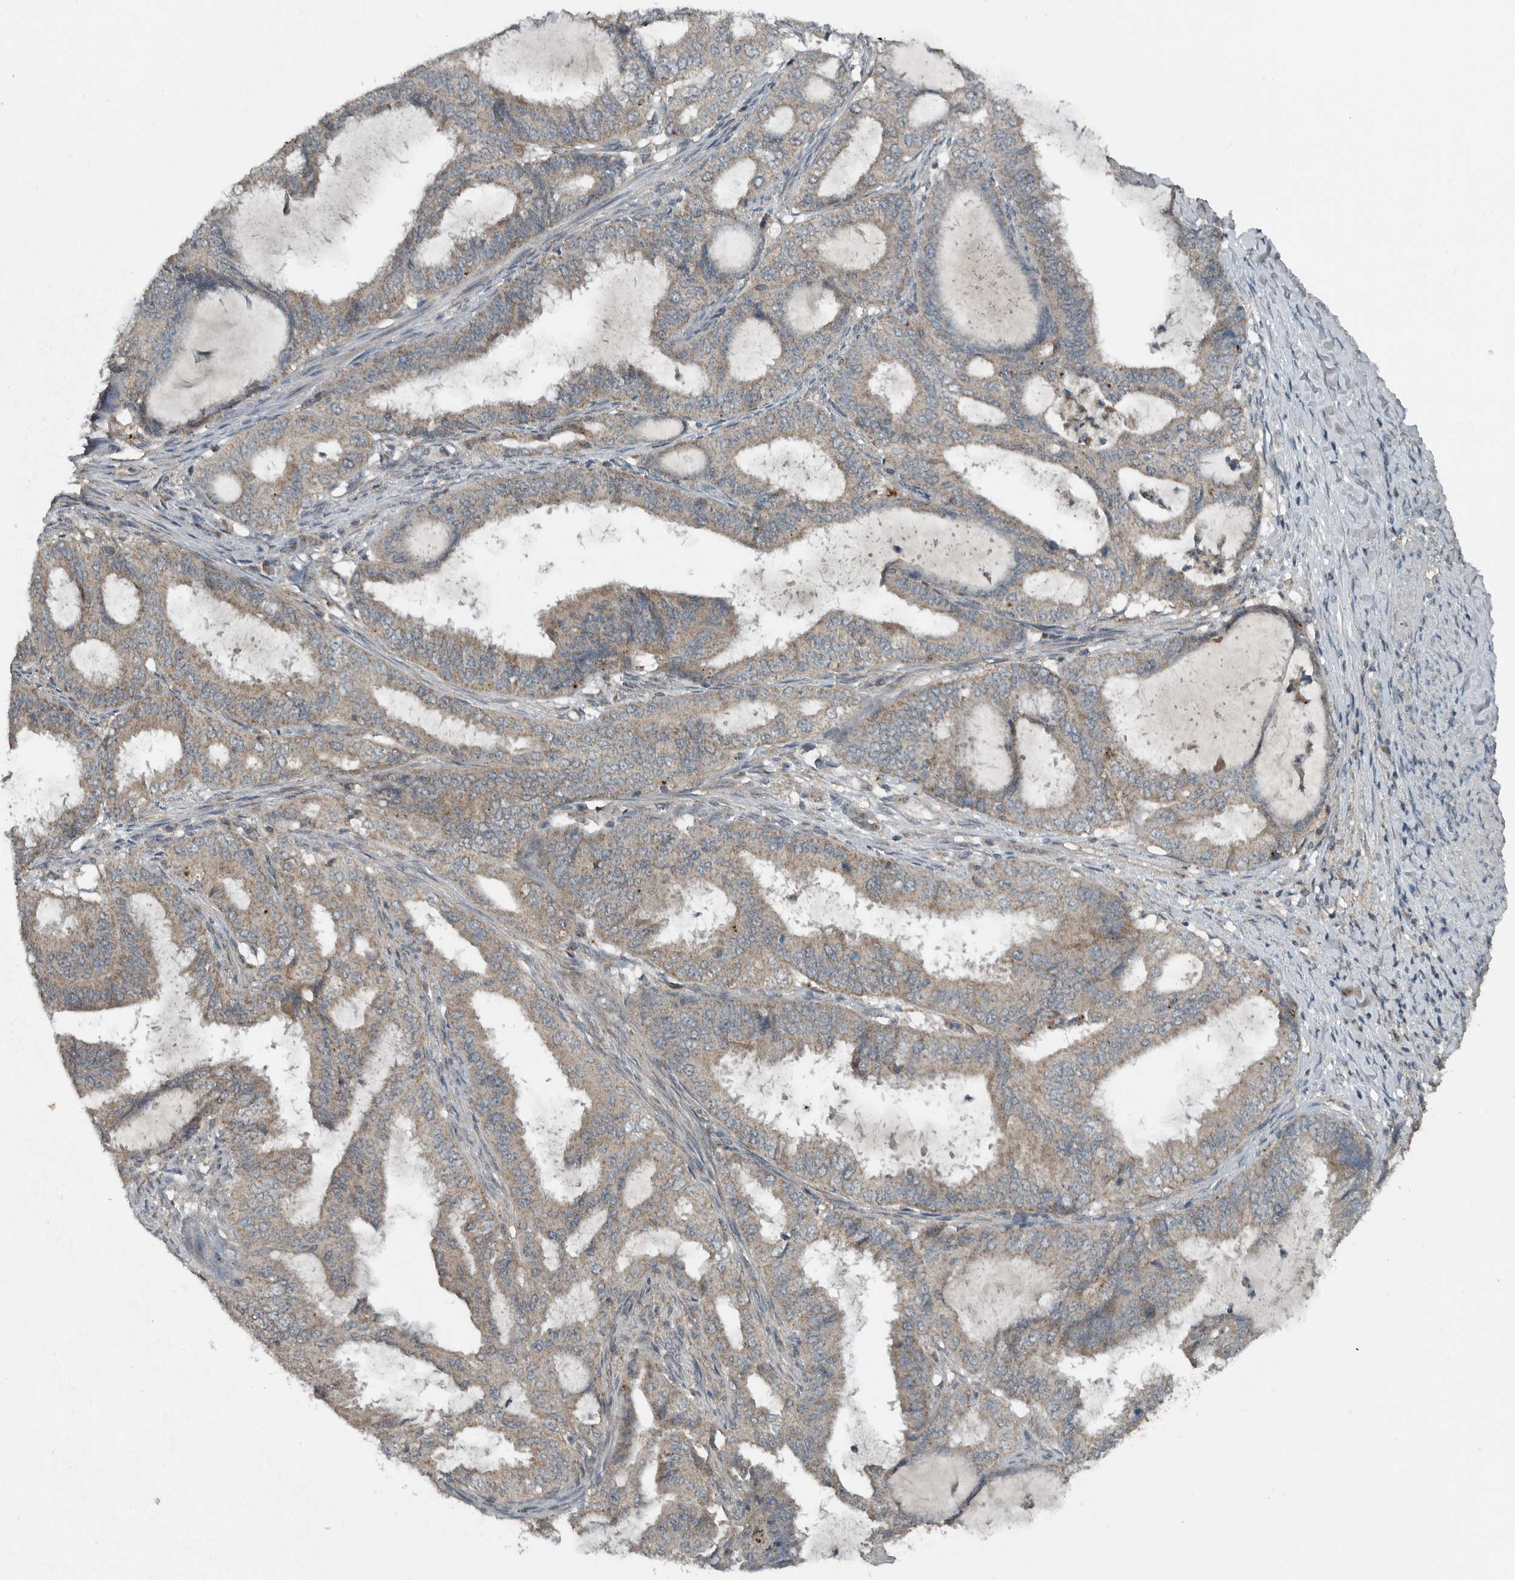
{"staining": {"intensity": "weak", "quantity": "25%-75%", "location": "cytoplasmic/membranous"}, "tissue": "endometrial cancer", "cell_type": "Tumor cells", "image_type": "cancer", "snomed": [{"axis": "morphology", "description": "Adenocarcinoma, NOS"}, {"axis": "topography", "description": "Endometrium"}], "caption": "High-power microscopy captured an immunohistochemistry histopathology image of endometrial cancer, revealing weak cytoplasmic/membranous staining in approximately 25%-75% of tumor cells.", "gene": "IL6ST", "patient": {"sex": "female", "age": 51}}